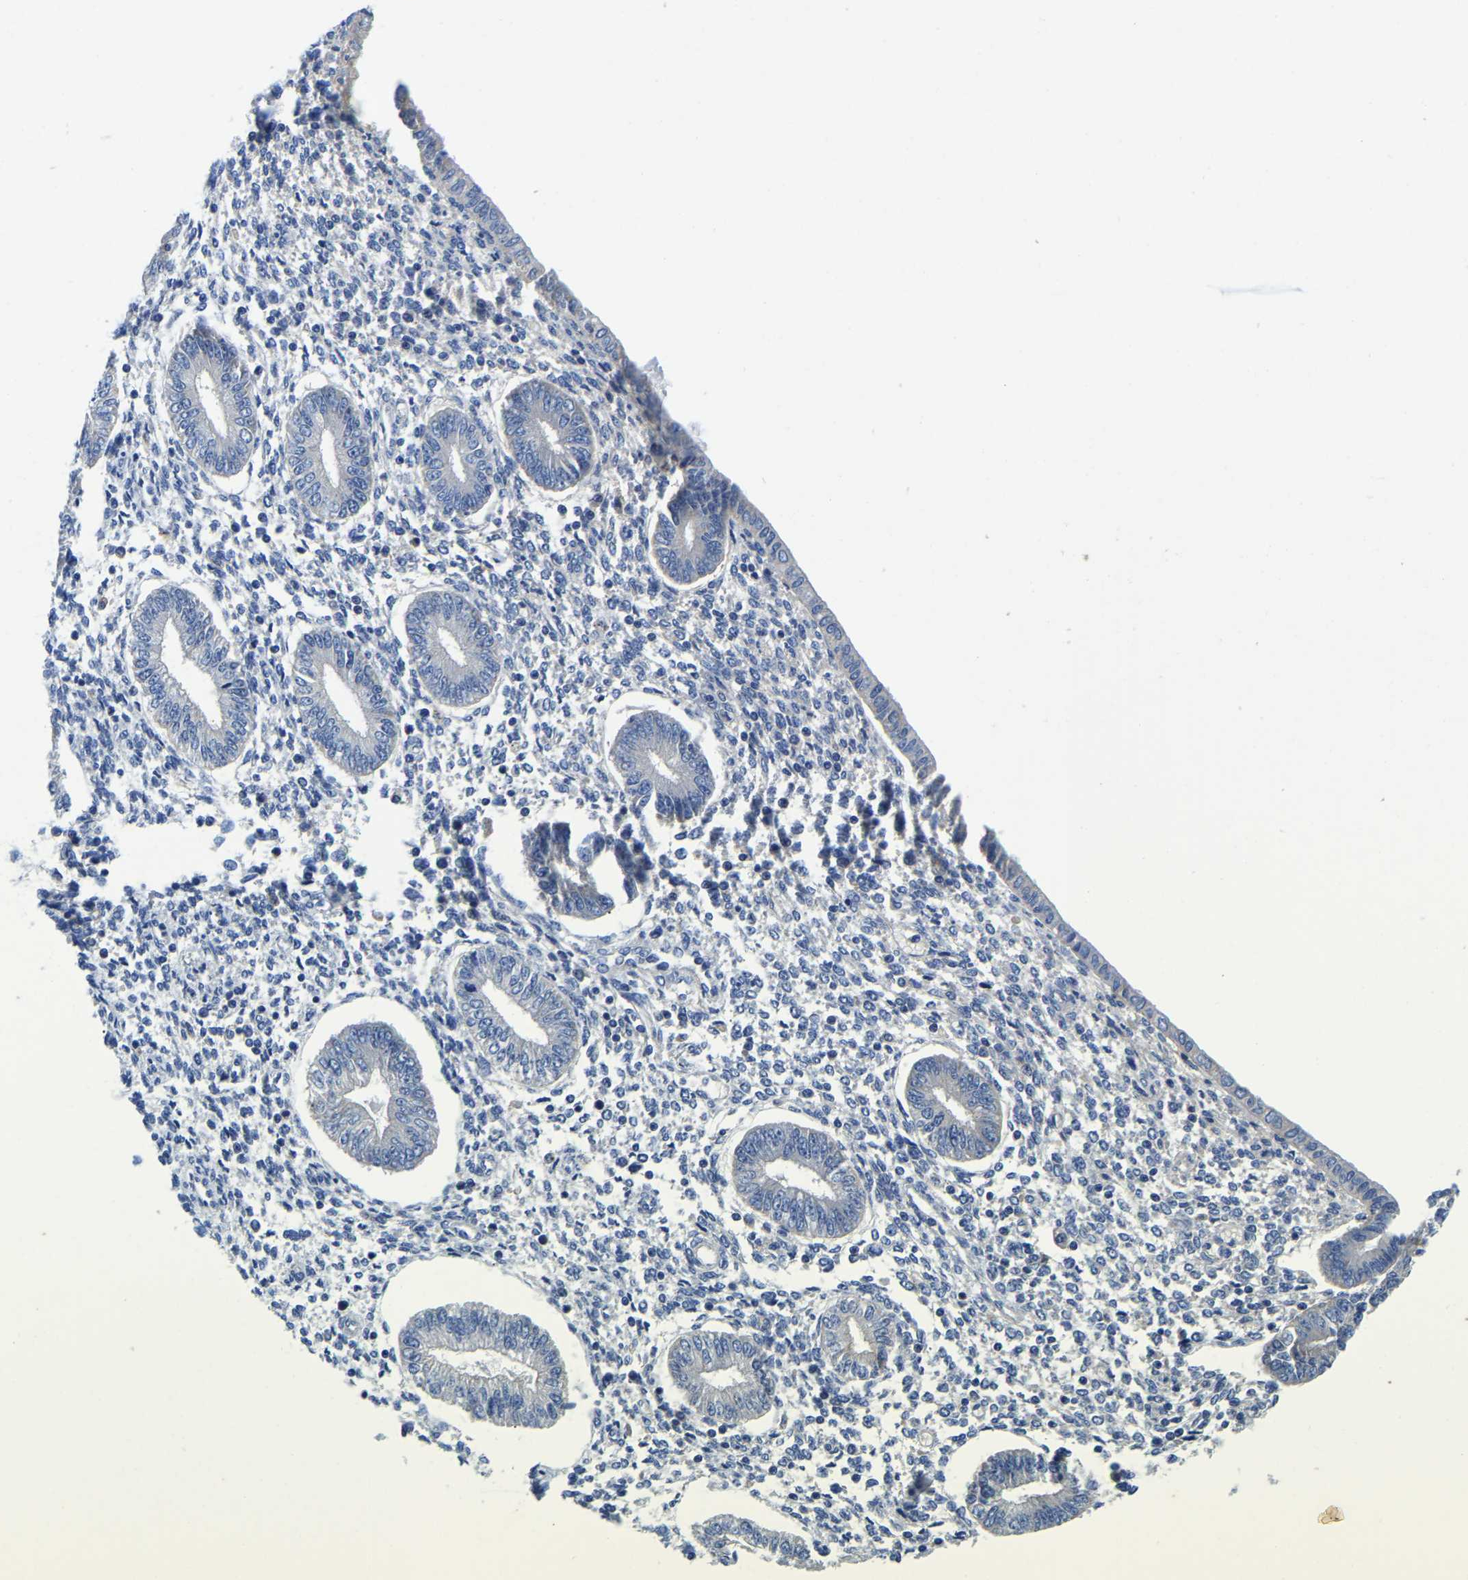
{"staining": {"intensity": "negative", "quantity": "none", "location": "none"}, "tissue": "endometrium", "cell_type": "Cells in endometrial stroma", "image_type": "normal", "snomed": [{"axis": "morphology", "description": "Normal tissue, NOS"}, {"axis": "topography", "description": "Endometrium"}], "caption": "A high-resolution histopathology image shows IHC staining of normal endometrium, which shows no significant staining in cells in endometrial stroma.", "gene": "STAT2", "patient": {"sex": "female", "age": 50}}